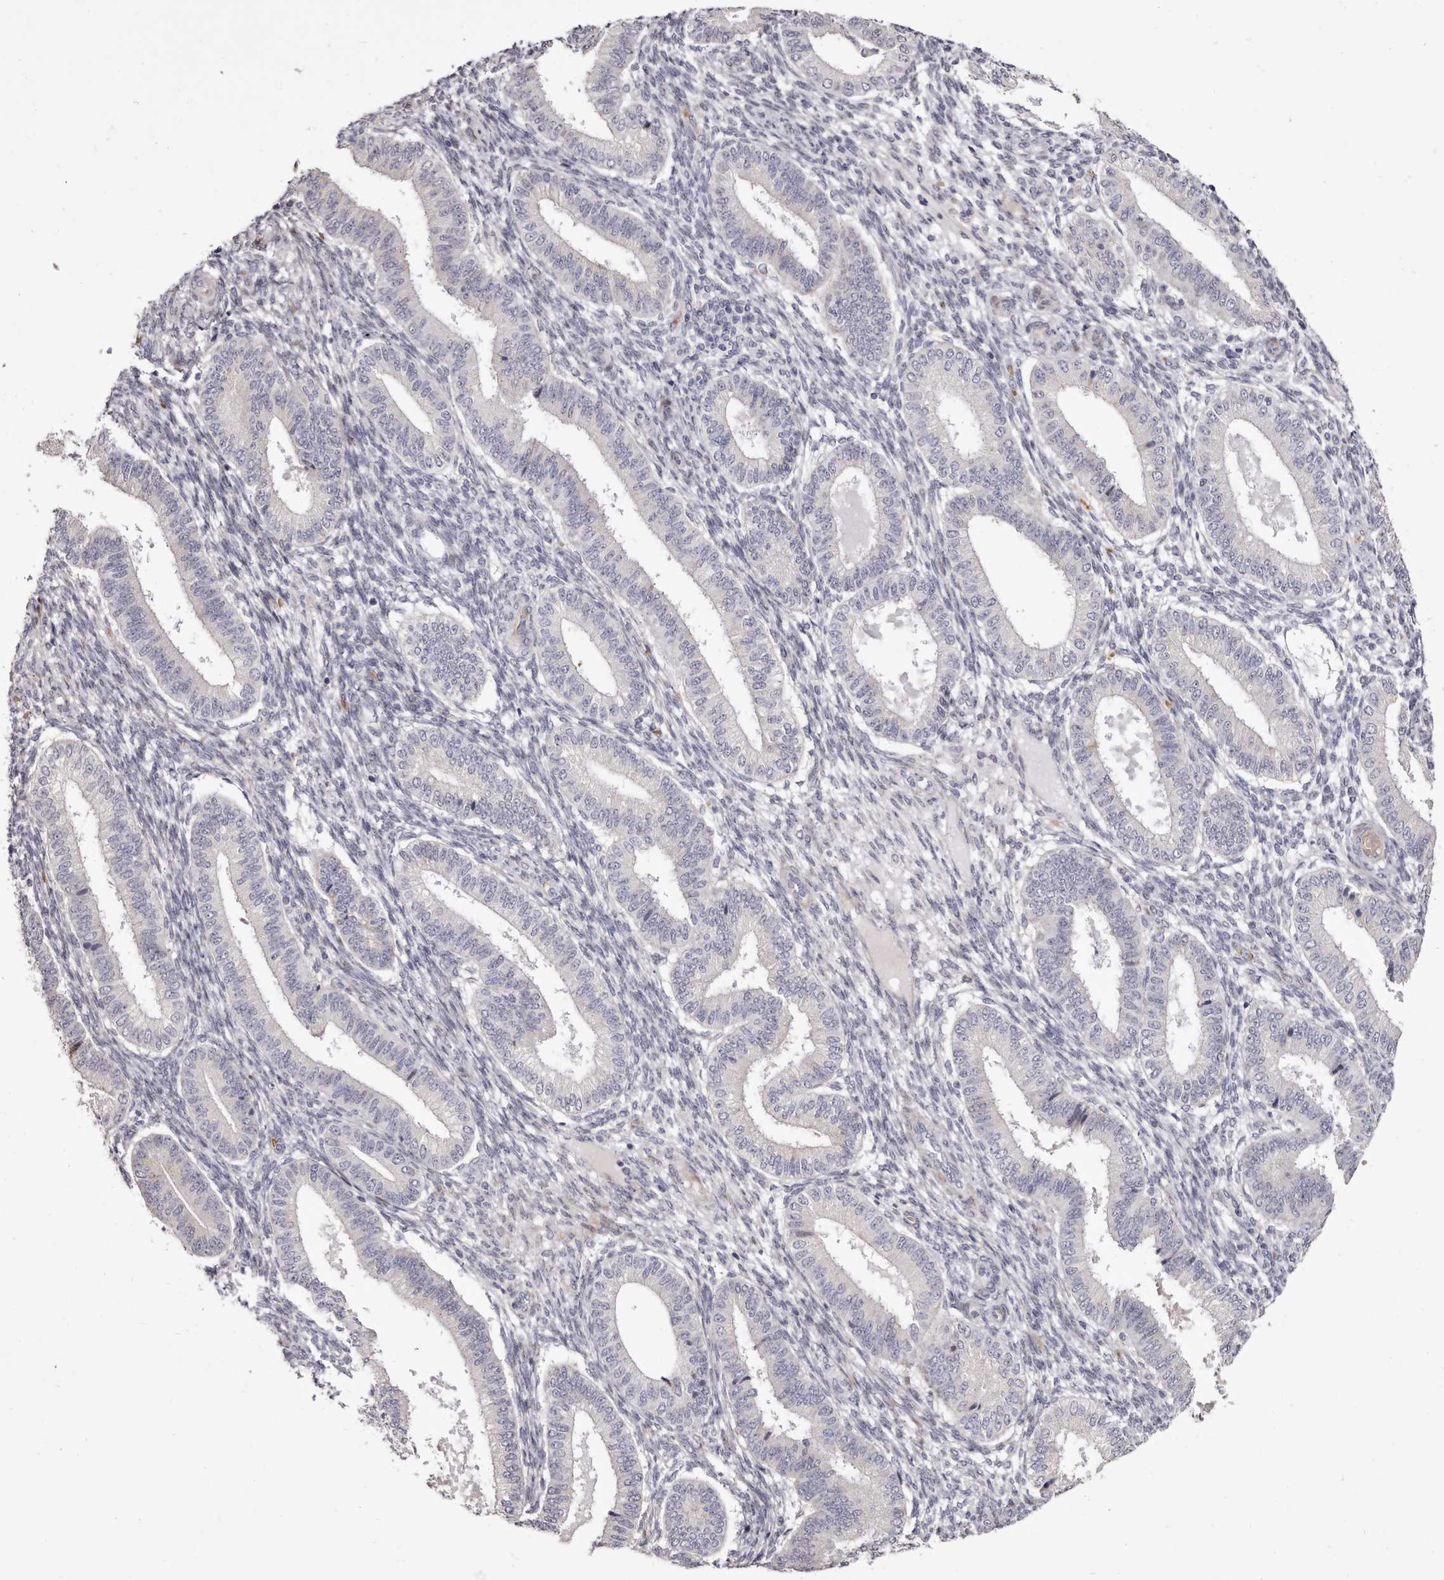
{"staining": {"intensity": "negative", "quantity": "none", "location": "none"}, "tissue": "endometrium", "cell_type": "Cells in endometrial stroma", "image_type": "normal", "snomed": [{"axis": "morphology", "description": "Normal tissue, NOS"}, {"axis": "topography", "description": "Endometrium"}], "caption": "A photomicrograph of human endometrium is negative for staining in cells in endometrial stroma. (Stains: DAB immunohistochemistry (IHC) with hematoxylin counter stain, Microscopy: brightfield microscopy at high magnification).", "gene": "AIDA", "patient": {"sex": "female", "age": 39}}